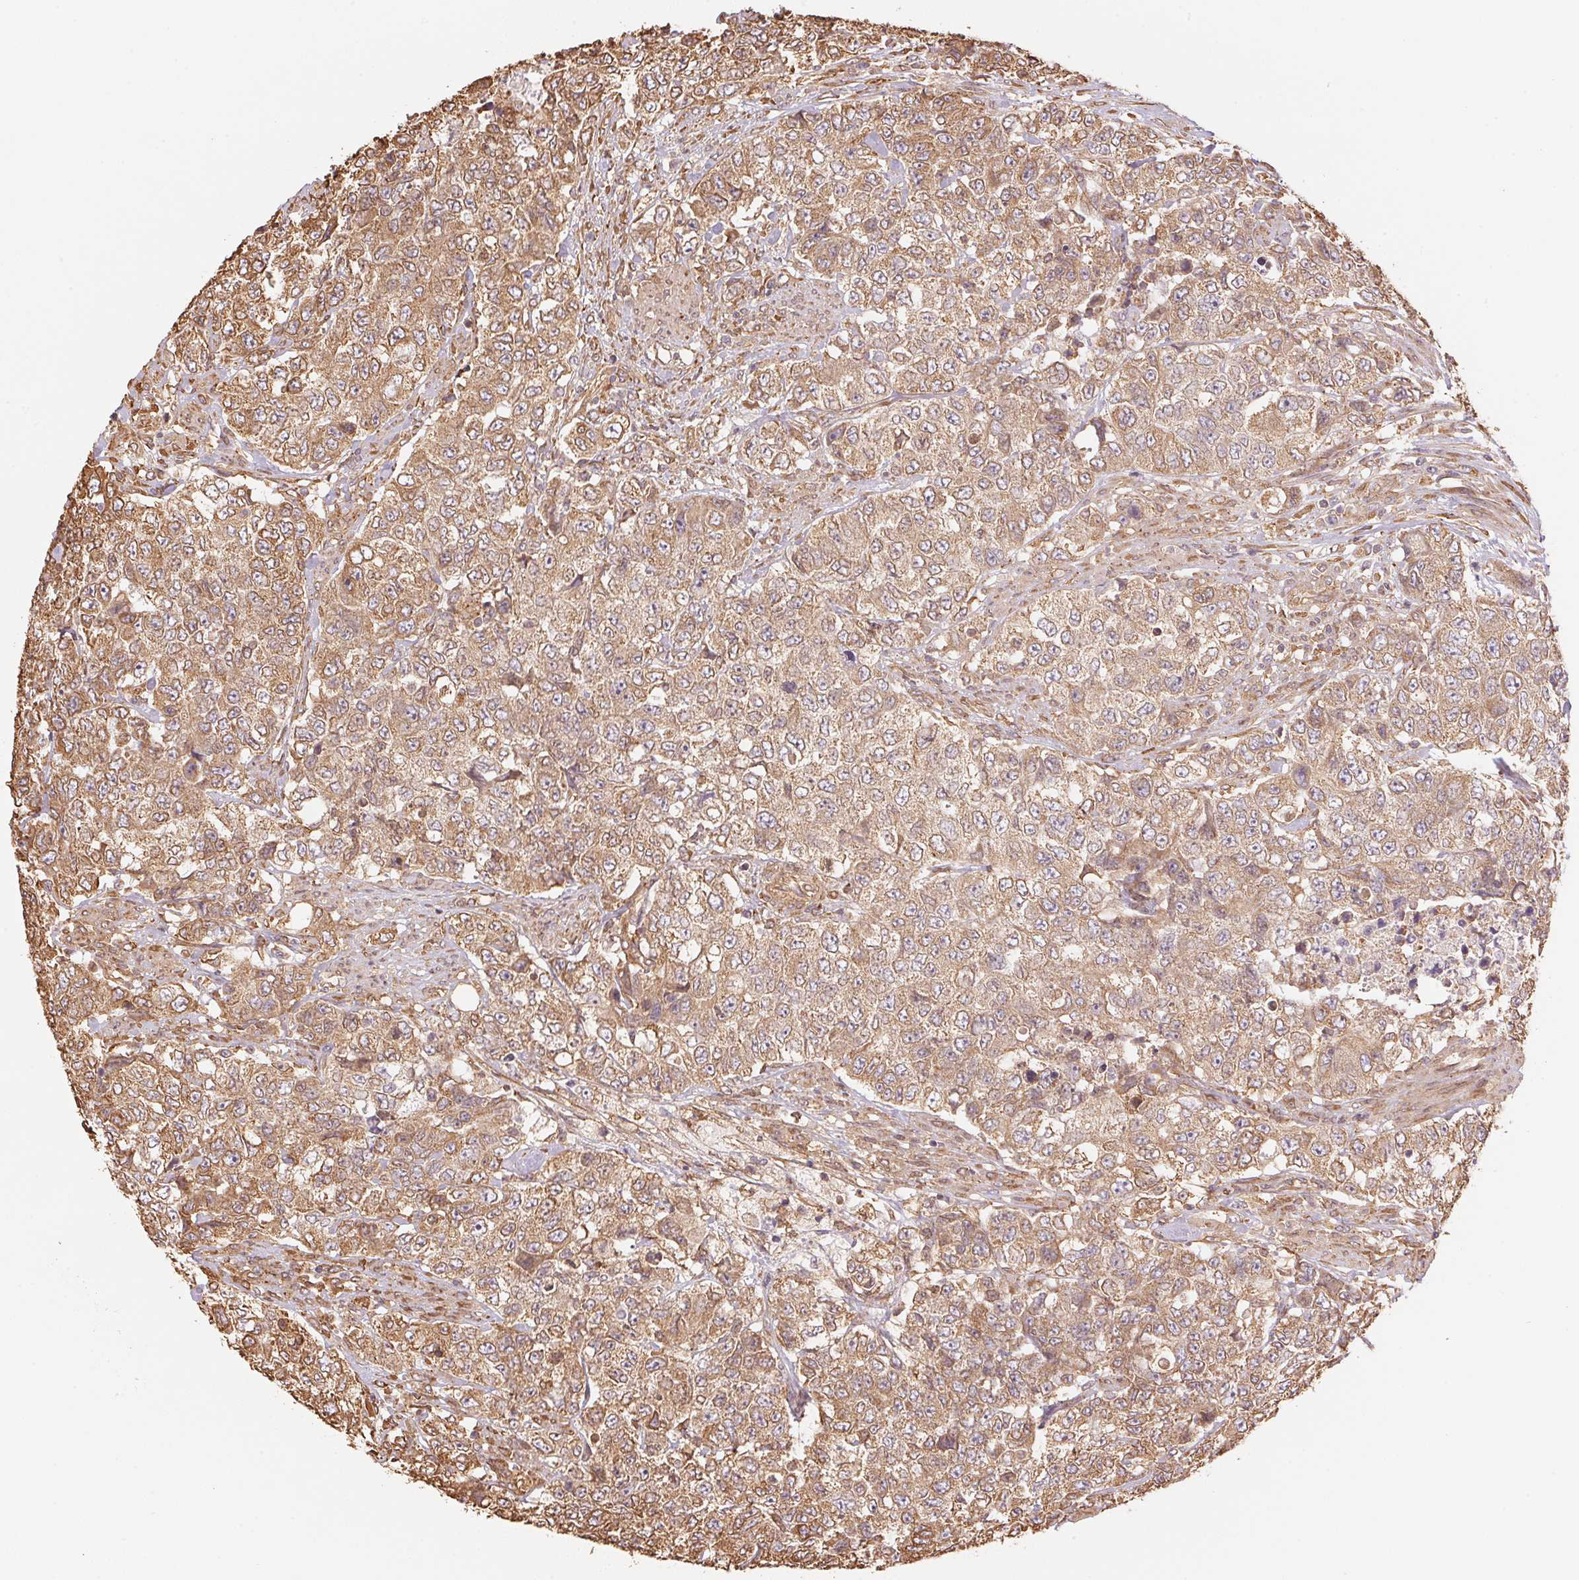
{"staining": {"intensity": "moderate", "quantity": ">75%", "location": "cytoplasmic/membranous"}, "tissue": "urothelial cancer", "cell_type": "Tumor cells", "image_type": "cancer", "snomed": [{"axis": "morphology", "description": "Urothelial carcinoma, High grade"}, {"axis": "topography", "description": "Urinary bladder"}], "caption": "High-grade urothelial carcinoma stained with a brown dye demonstrates moderate cytoplasmic/membranous positive staining in approximately >75% of tumor cells.", "gene": "C6orf163", "patient": {"sex": "female", "age": 78}}